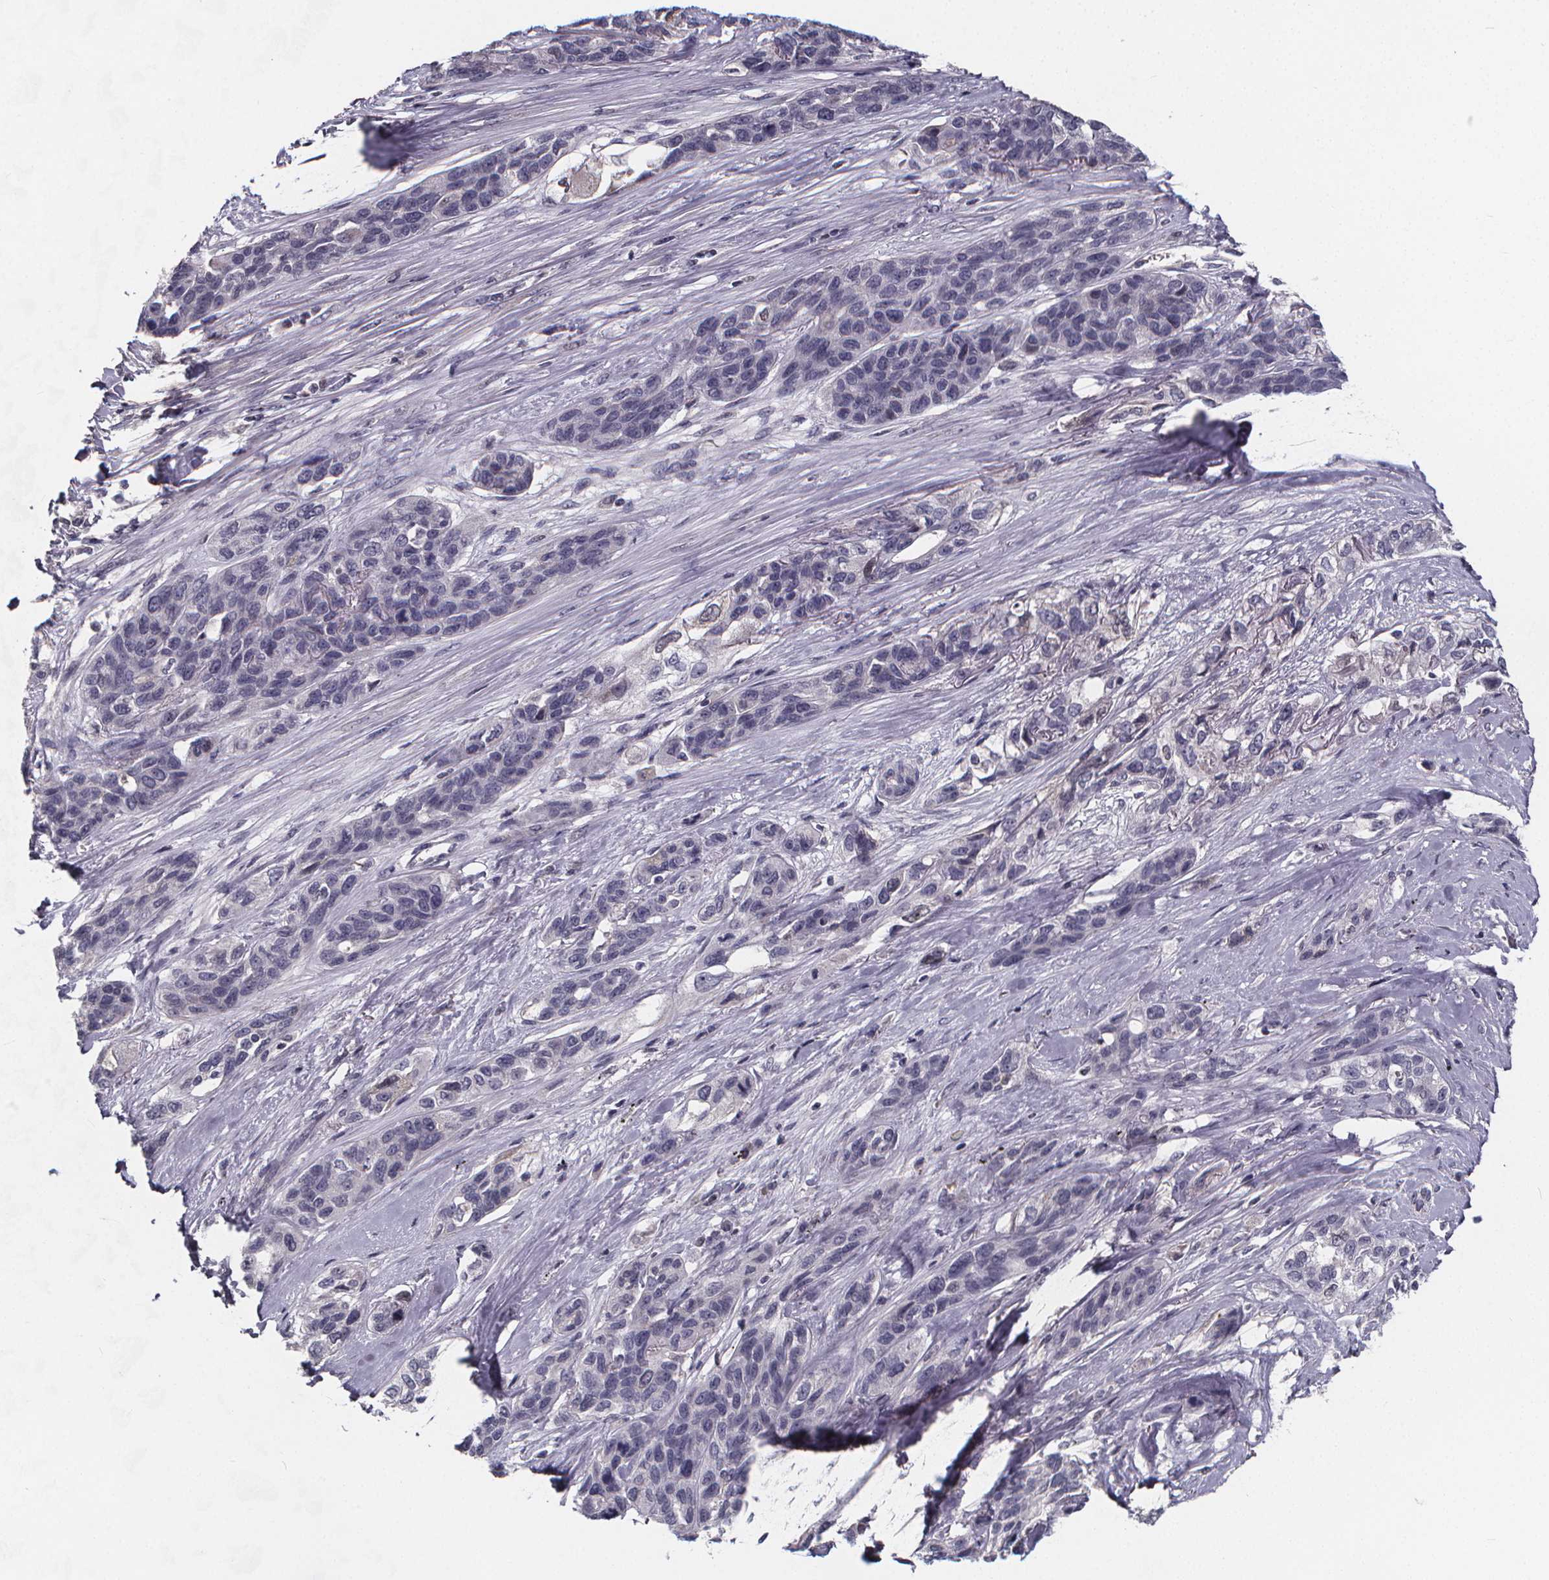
{"staining": {"intensity": "negative", "quantity": "none", "location": "none"}, "tissue": "lung cancer", "cell_type": "Tumor cells", "image_type": "cancer", "snomed": [{"axis": "morphology", "description": "Squamous cell carcinoma, NOS"}, {"axis": "topography", "description": "Lung"}], "caption": "Tumor cells are negative for brown protein staining in lung cancer (squamous cell carcinoma).", "gene": "AGT", "patient": {"sex": "female", "age": 70}}